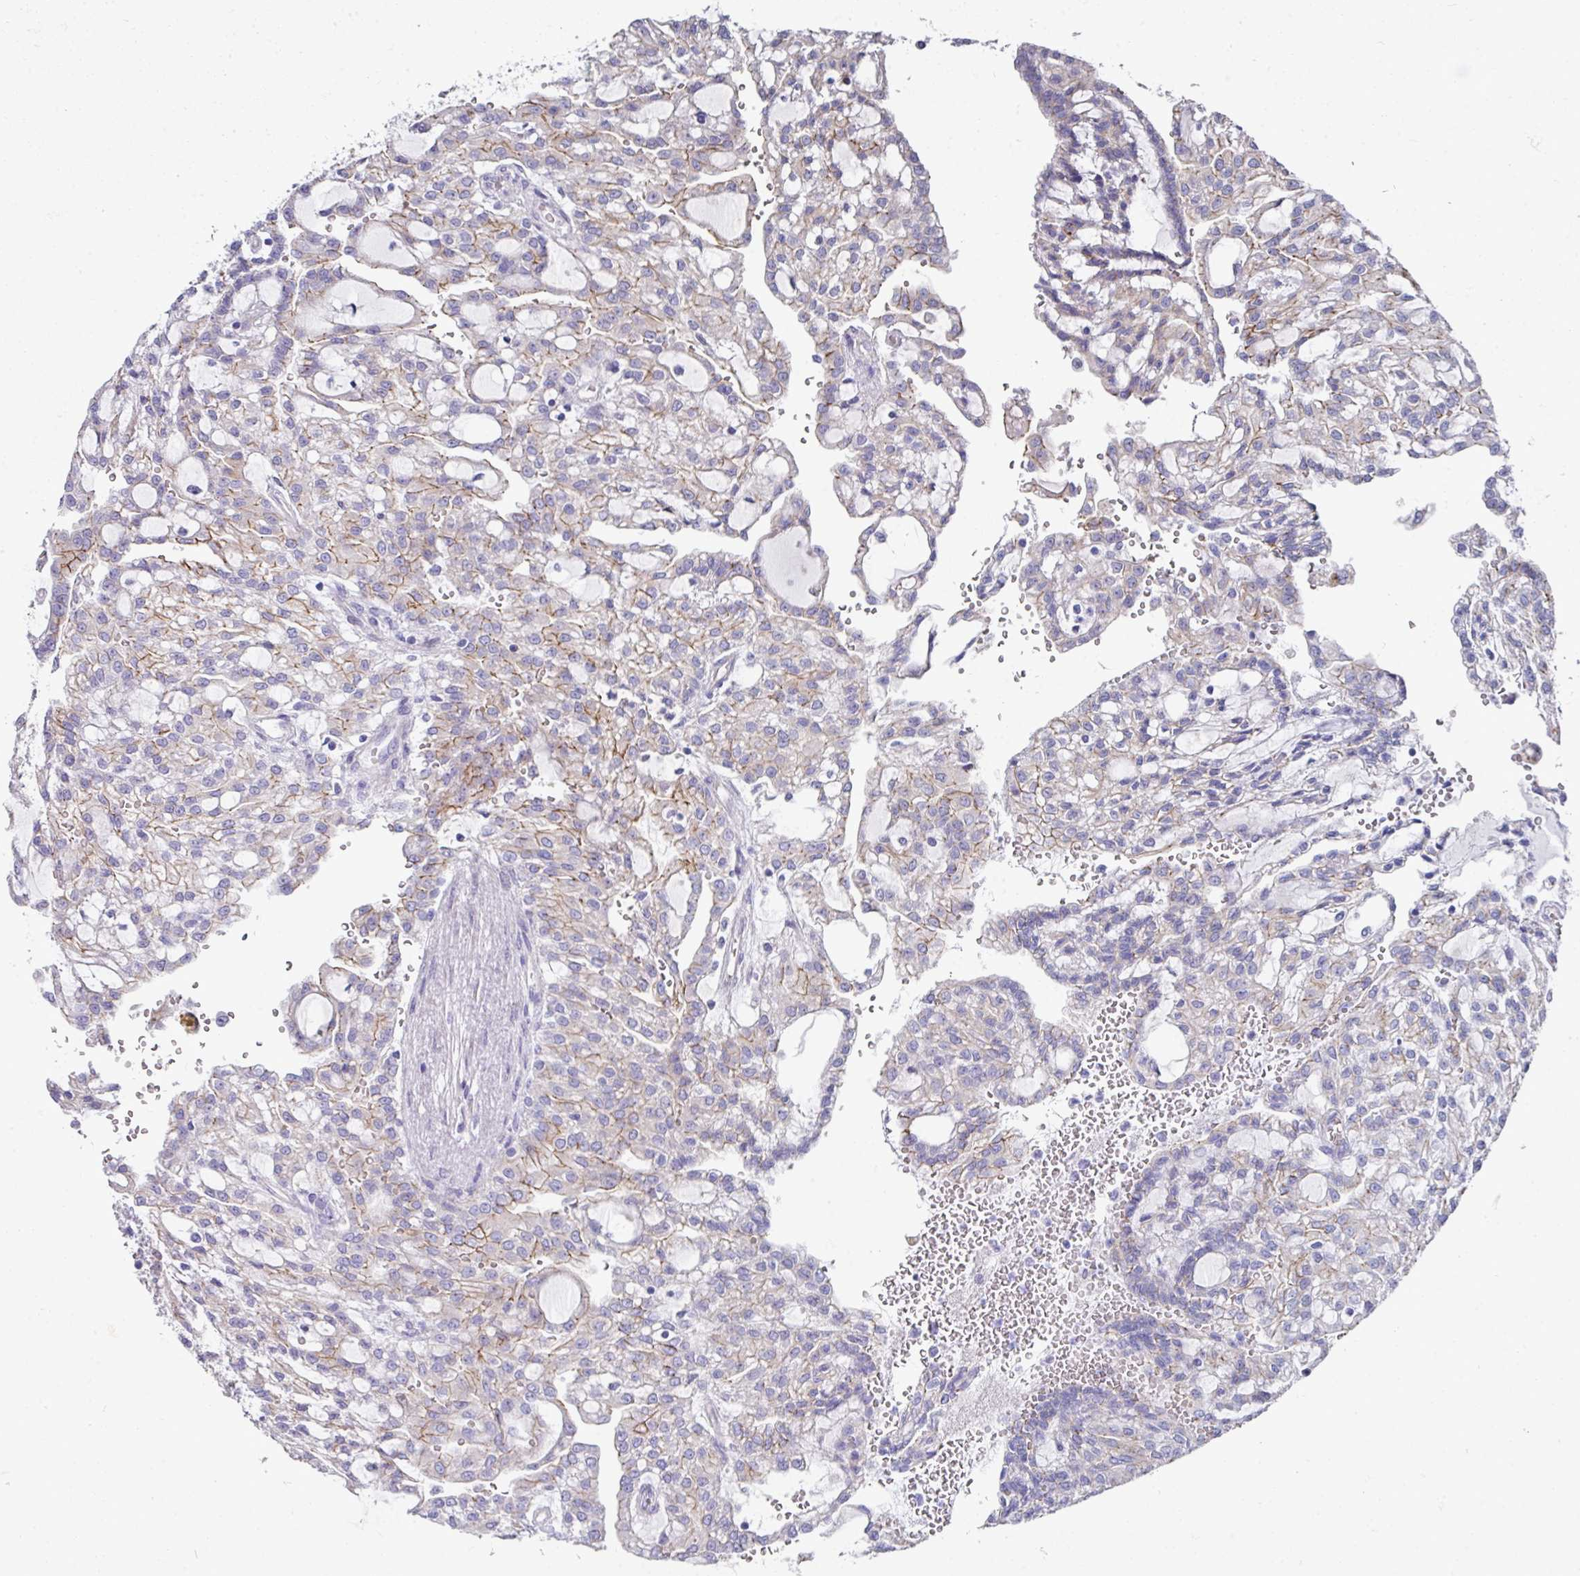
{"staining": {"intensity": "moderate", "quantity": "<25%", "location": "cytoplasmic/membranous"}, "tissue": "renal cancer", "cell_type": "Tumor cells", "image_type": "cancer", "snomed": [{"axis": "morphology", "description": "Adenocarcinoma, NOS"}, {"axis": "topography", "description": "Kidney"}], "caption": "Immunohistochemistry (DAB (3,3'-diaminobenzidine)) staining of human renal cancer (adenocarcinoma) exhibits moderate cytoplasmic/membranous protein positivity in about <25% of tumor cells.", "gene": "CLDN1", "patient": {"sex": "male", "age": 63}}